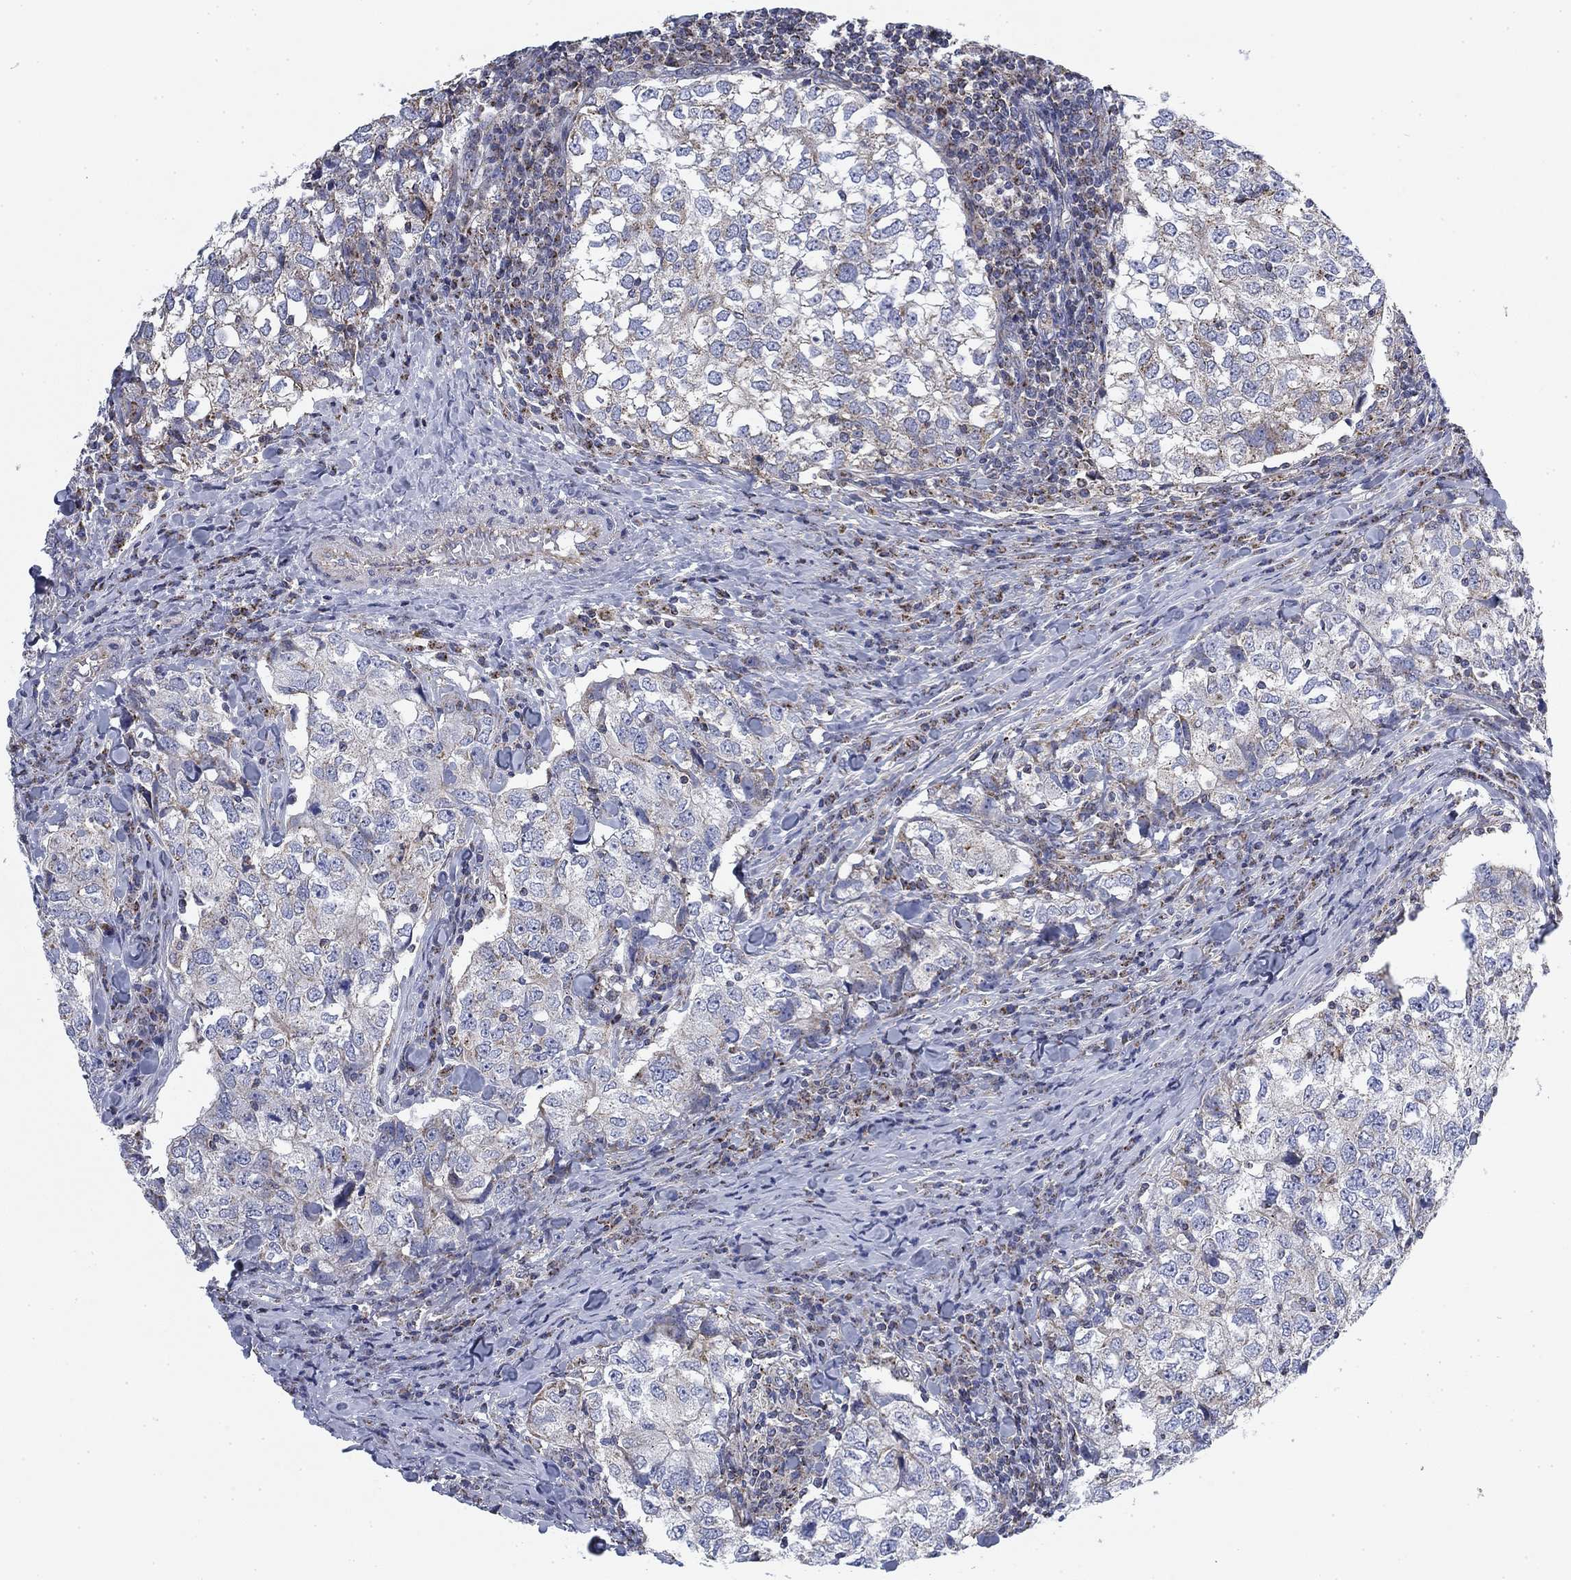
{"staining": {"intensity": "negative", "quantity": "none", "location": "none"}, "tissue": "breast cancer", "cell_type": "Tumor cells", "image_type": "cancer", "snomed": [{"axis": "morphology", "description": "Duct carcinoma"}, {"axis": "topography", "description": "Breast"}], "caption": "Image shows no protein expression in tumor cells of invasive ductal carcinoma (breast) tissue.", "gene": "NACAD", "patient": {"sex": "female", "age": 30}}